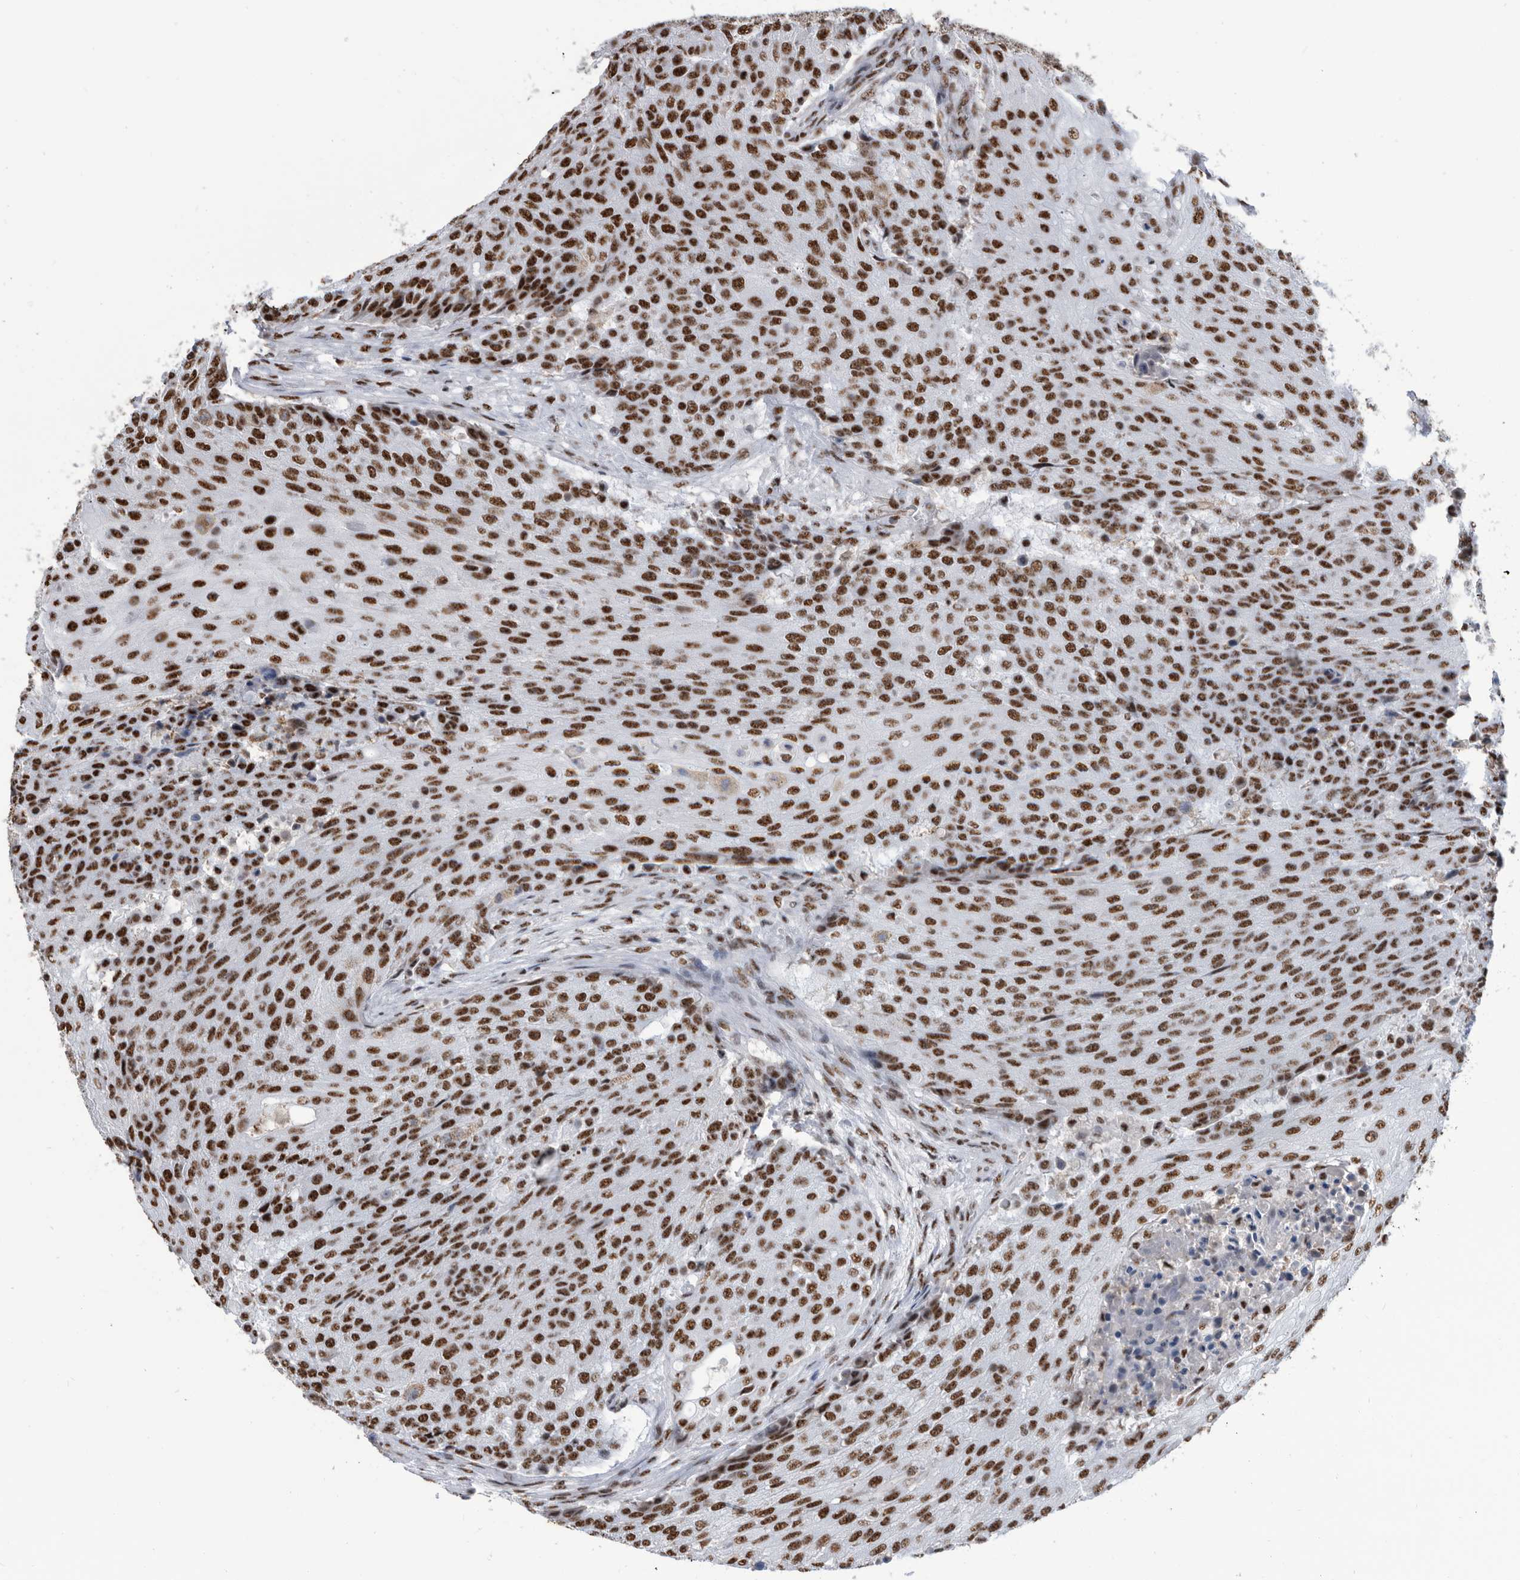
{"staining": {"intensity": "strong", "quantity": ">75%", "location": "nuclear"}, "tissue": "urothelial cancer", "cell_type": "Tumor cells", "image_type": "cancer", "snomed": [{"axis": "morphology", "description": "Urothelial carcinoma, High grade"}, {"axis": "topography", "description": "Urinary bladder"}], "caption": "Immunohistochemical staining of high-grade urothelial carcinoma reveals high levels of strong nuclear expression in approximately >75% of tumor cells. (DAB = brown stain, brightfield microscopy at high magnification).", "gene": "SF3A1", "patient": {"sex": "female", "age": 63}}